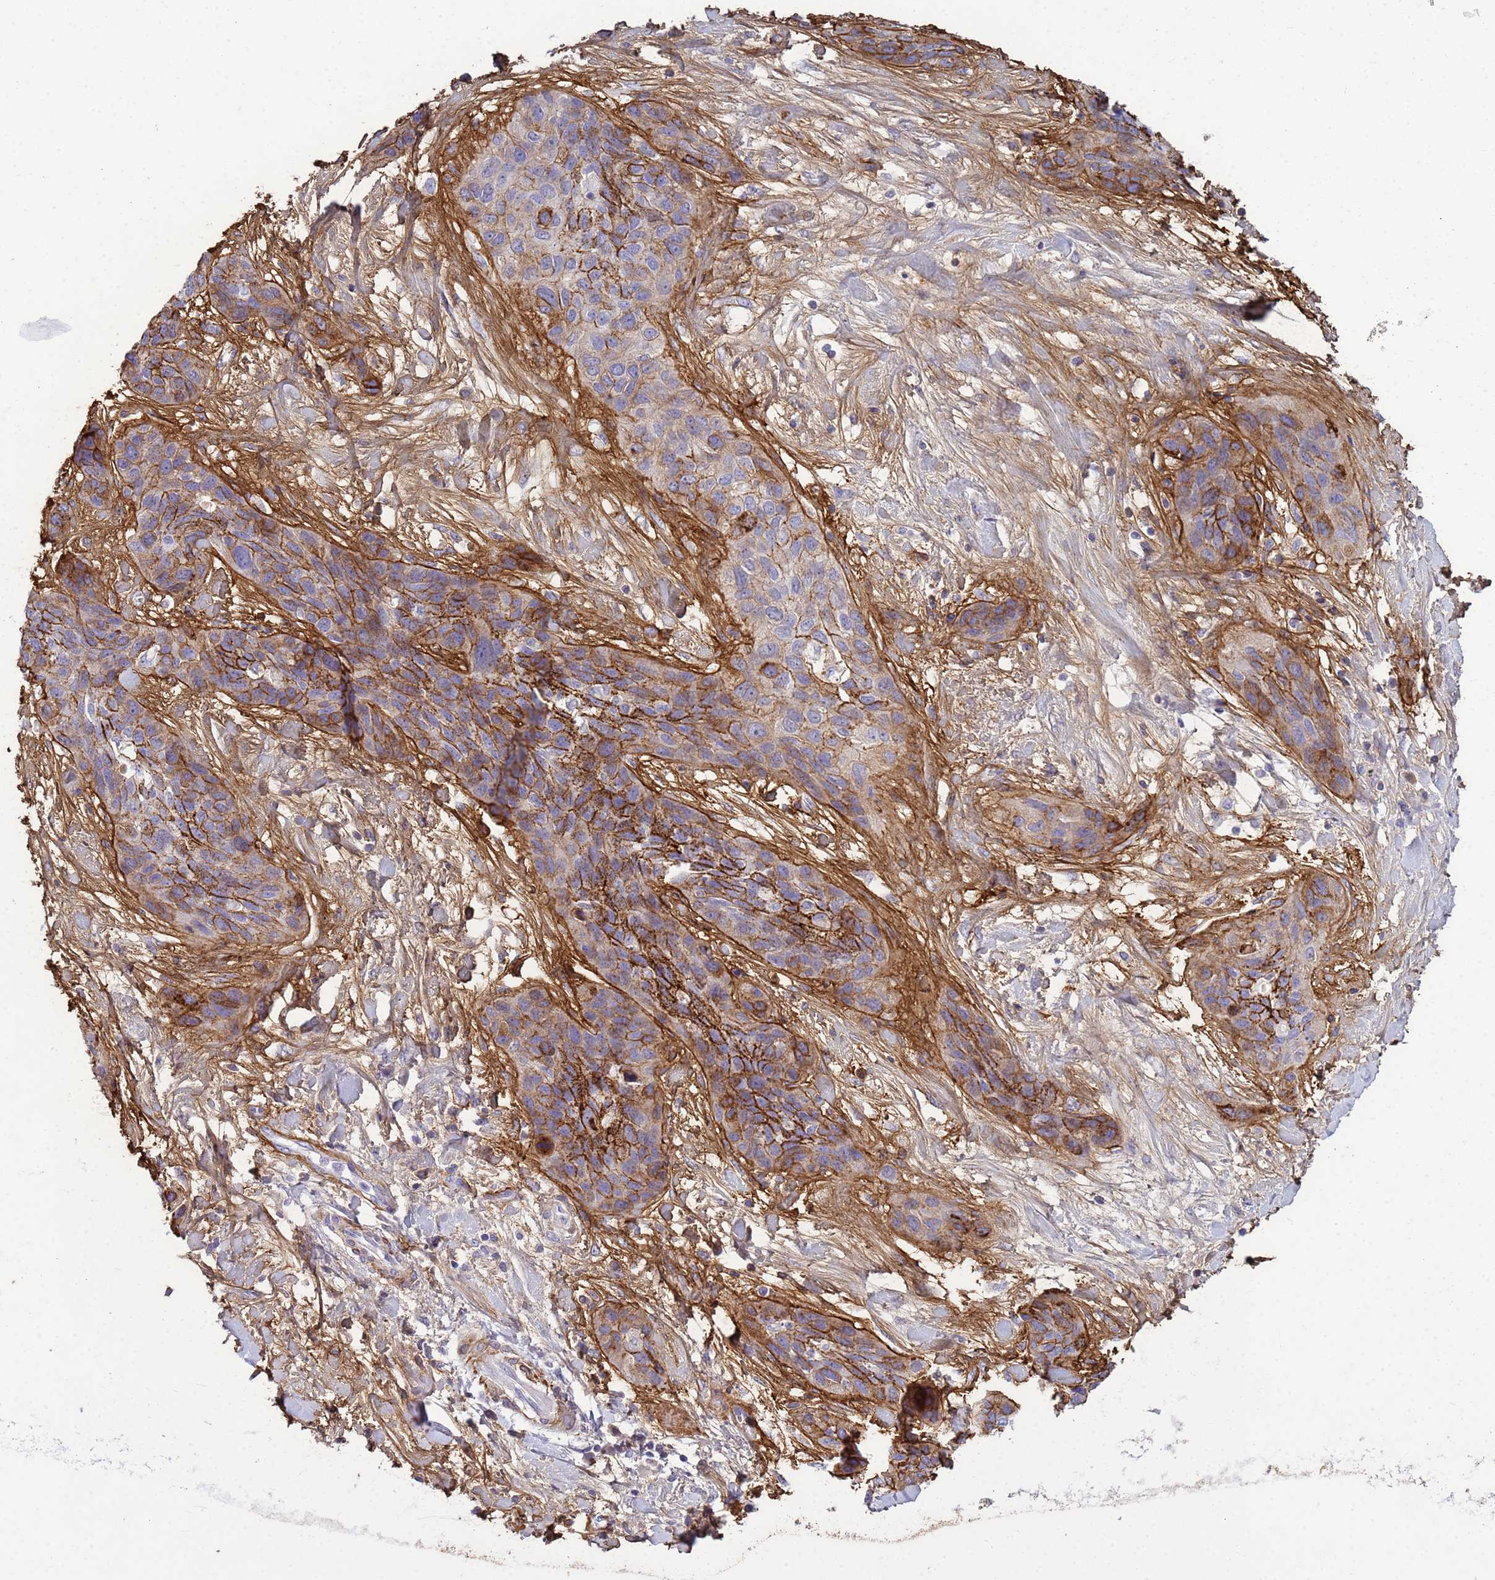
{"staining": {"intensity": "moderate", "quantity": "25%-75%", "location": "cytoplasmic/membranous"}, "tissue": "lung cancer", "cell_type": "Tumor cells", "image_type": "cancer", "snomed": [{"axis": "morphology", "description": "Squamous cell carcinoma, NOS"}, {"axis": "topography", "description": "Lung"}], "caption": "Immunohistochemical staining of lung squamous cell carcinoma shows medium levels of moderate cytoplasmic/membranous positivity in about 25%-75% of tumor cells.", "gene": "P2RX7", "patient": {"sex": "female", "age": 70}}